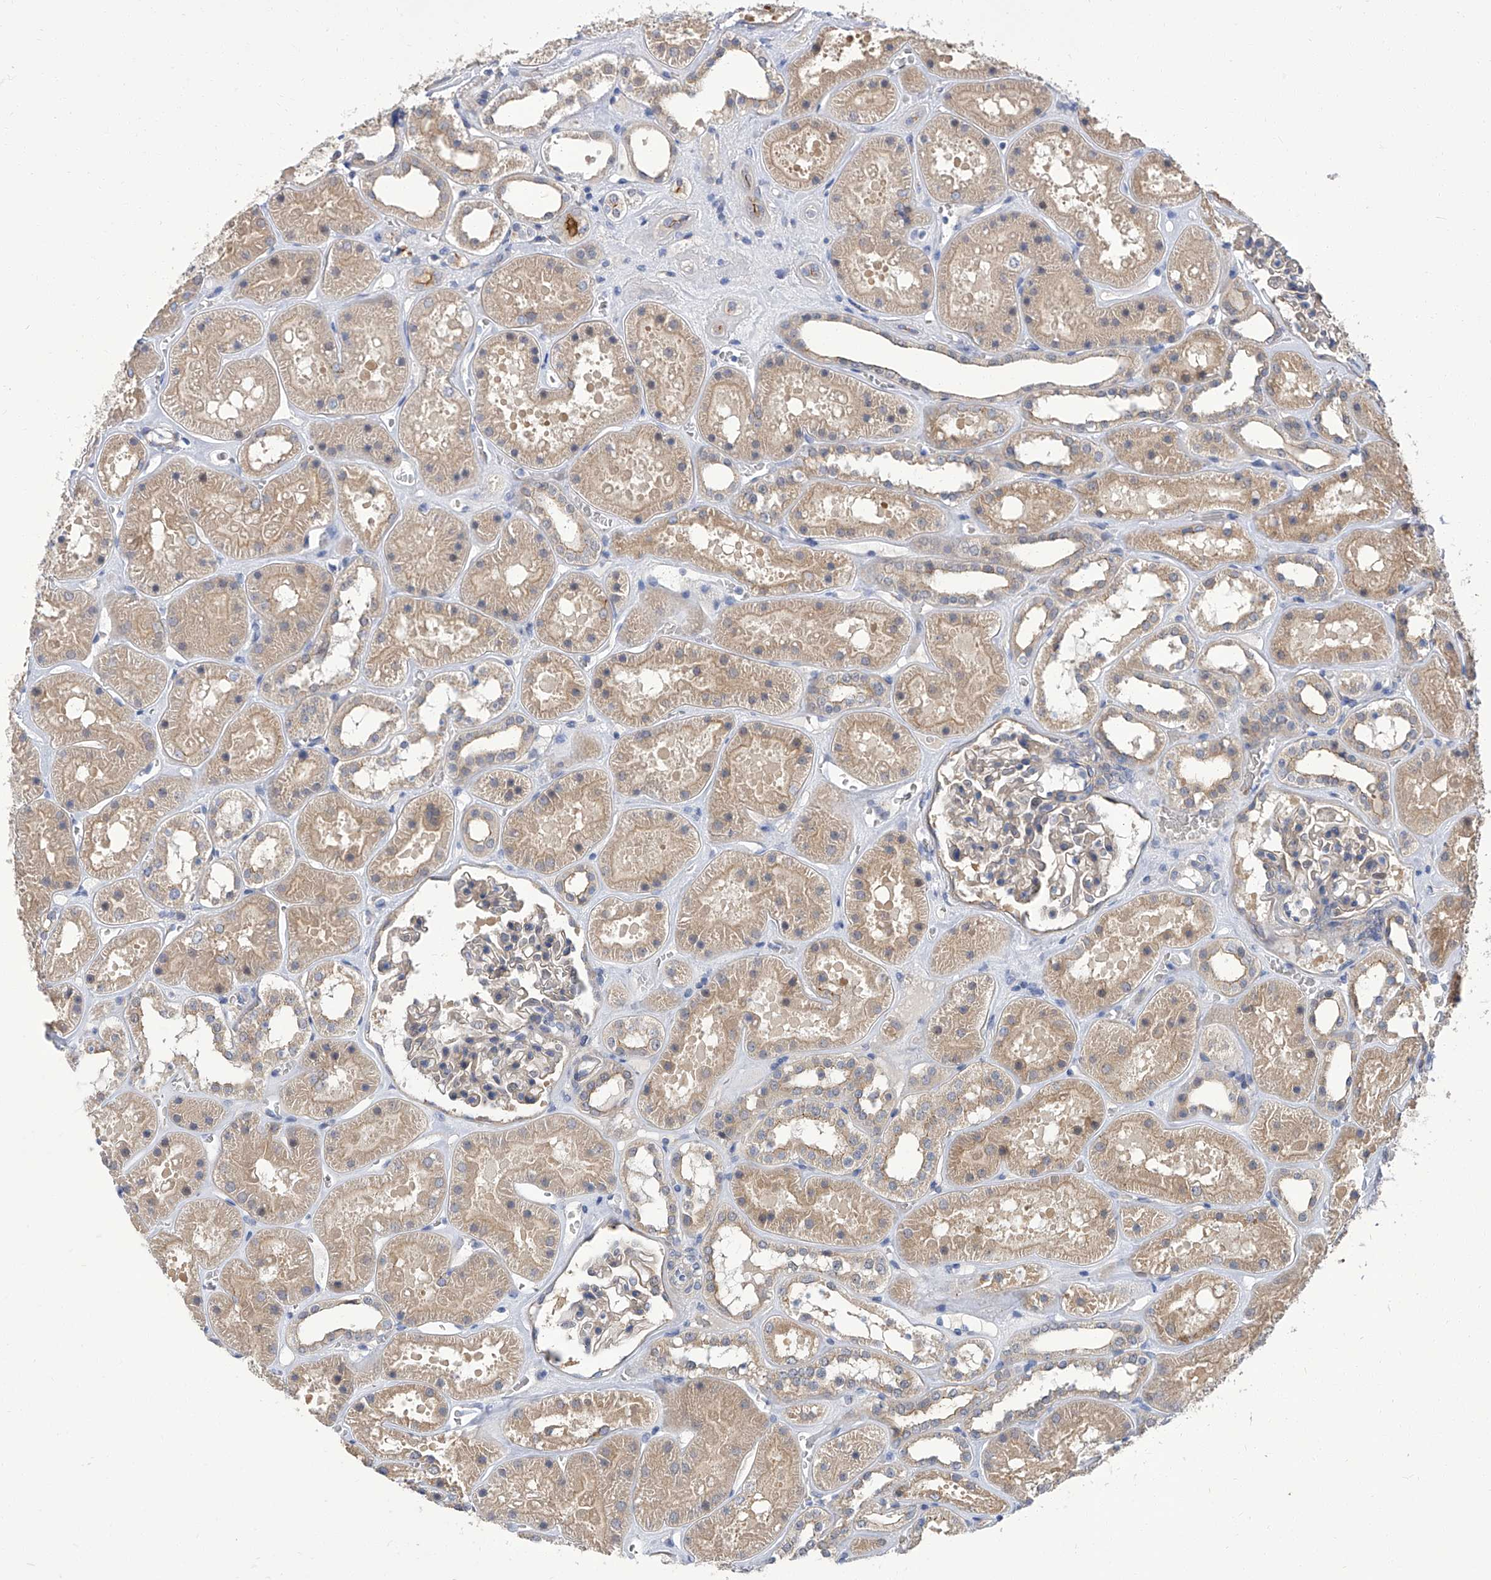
{"staining": {"intensity": "weak", "quantity": "<25%", "location": "cytoplasmic/membranous"}, "tissue": "kidney", "cell_type": "Cells in glomeruli", "image_type": "normal", "snomed": [{"axis": "morphology", "description": "Normal tissue, NOS"}, {"axis": "topography", "description": "Kidney"}], "caption": "This is a image of immunohistochemistry (IHC) staining of normal kidney, which shows no expression in cells in glomeruli.", "gene": "PARD3", "patient": {"sex": "female", "age": 41}}